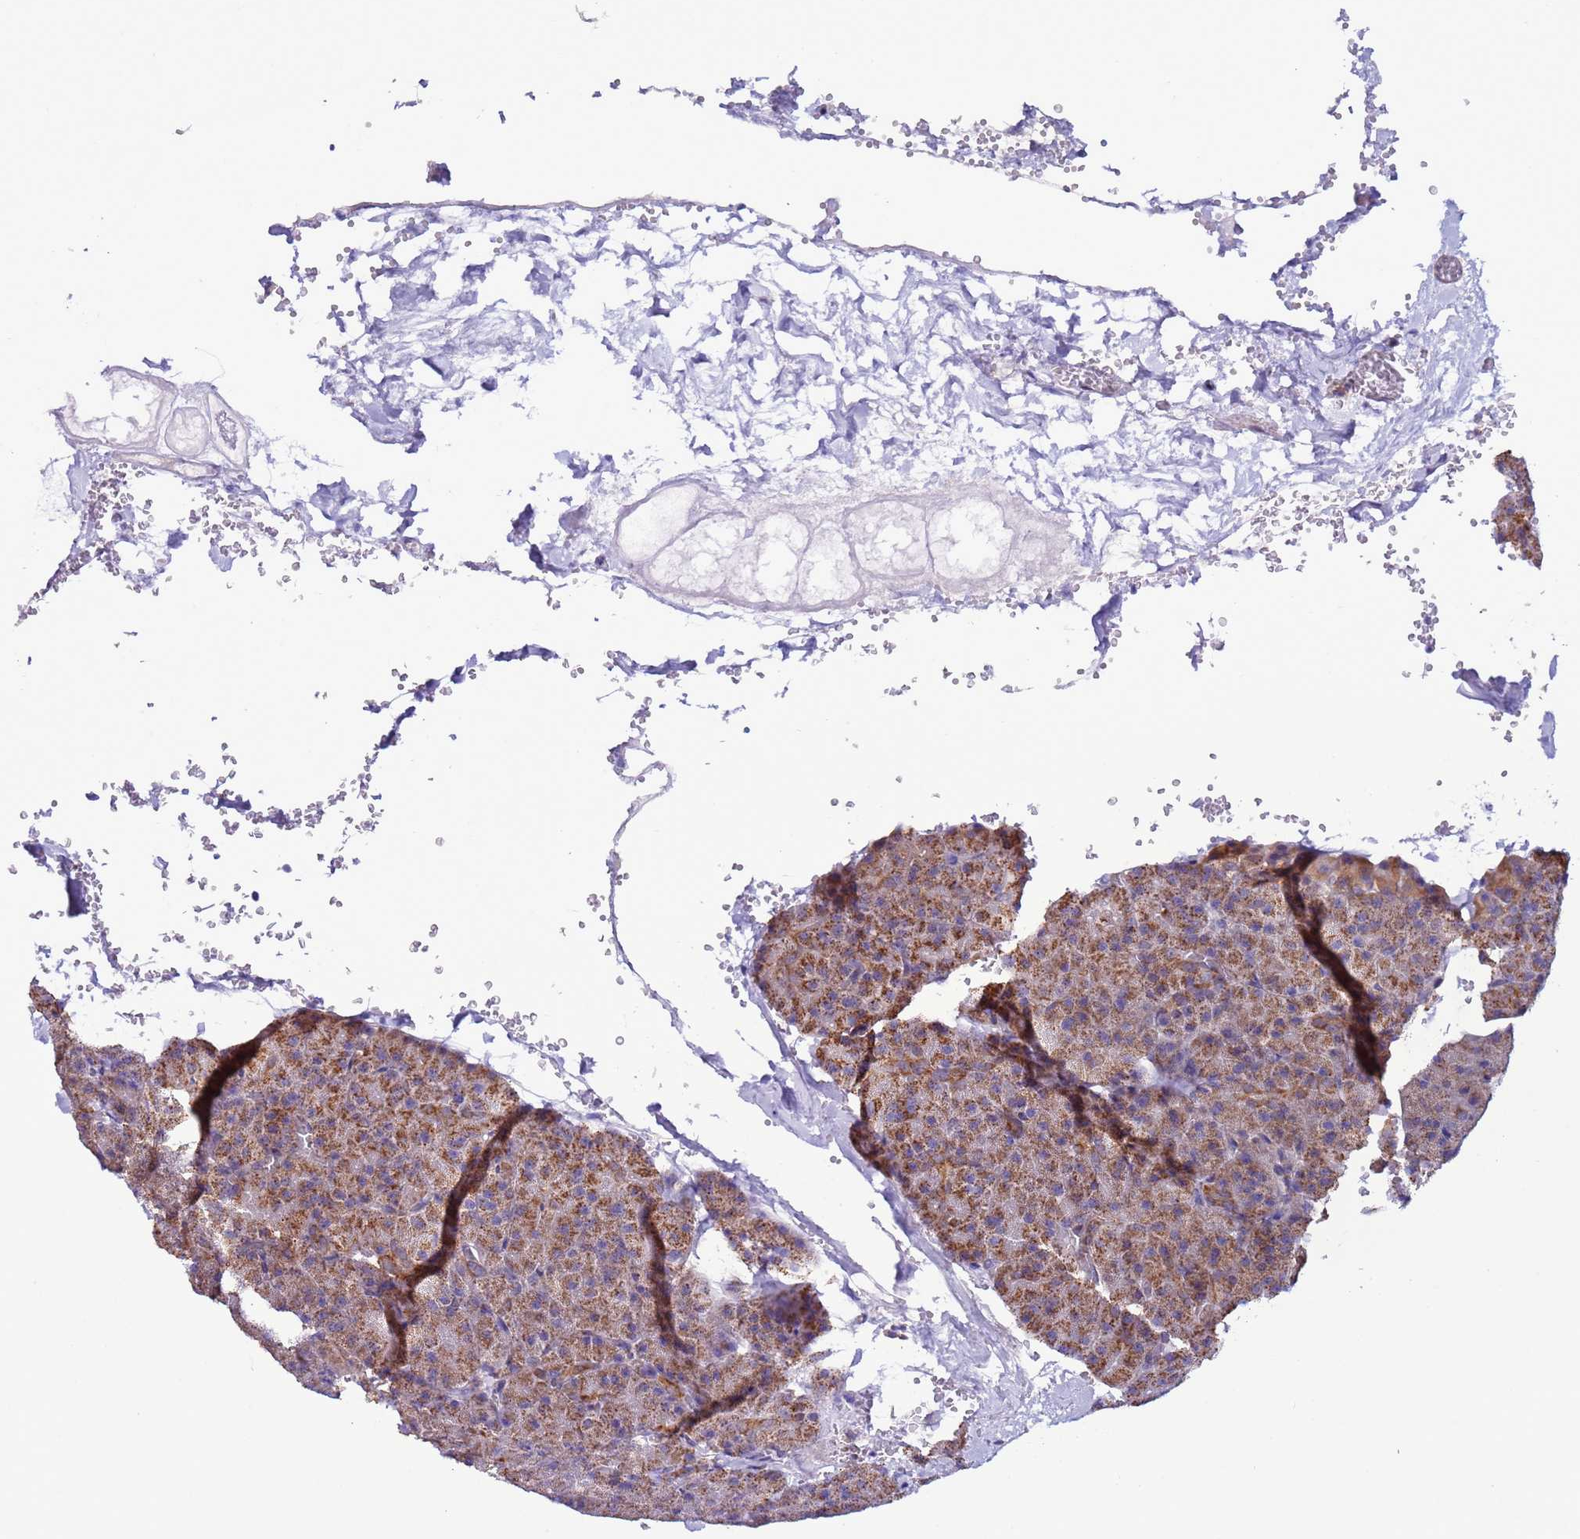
{"staining": {"intensity": "moderate", "quantity": ">75%", "location": "cytoplasmic/membranous"}, "tissue": "pancreas", "cell_type": "Exocrine glandular cells", "image_type": "normal", "snomed": [{"axis": "morphology", "description": "Normal tissue, NOS"}, {"axis": "morphology", "description": "Carcinoid, malignant, NOS"}, {"axis": "topography", "description": "Pancreas"}], "caption": "Immunohistochemistry micrograph of benign pancreas stained for a protein (brown), which shows medium levels of moderate cytoplasmic/membranous expression in approximately >75% of exocrine glandular cells.", "gene": "AHI1", "patient": {"sex": "female", "age": 35}}